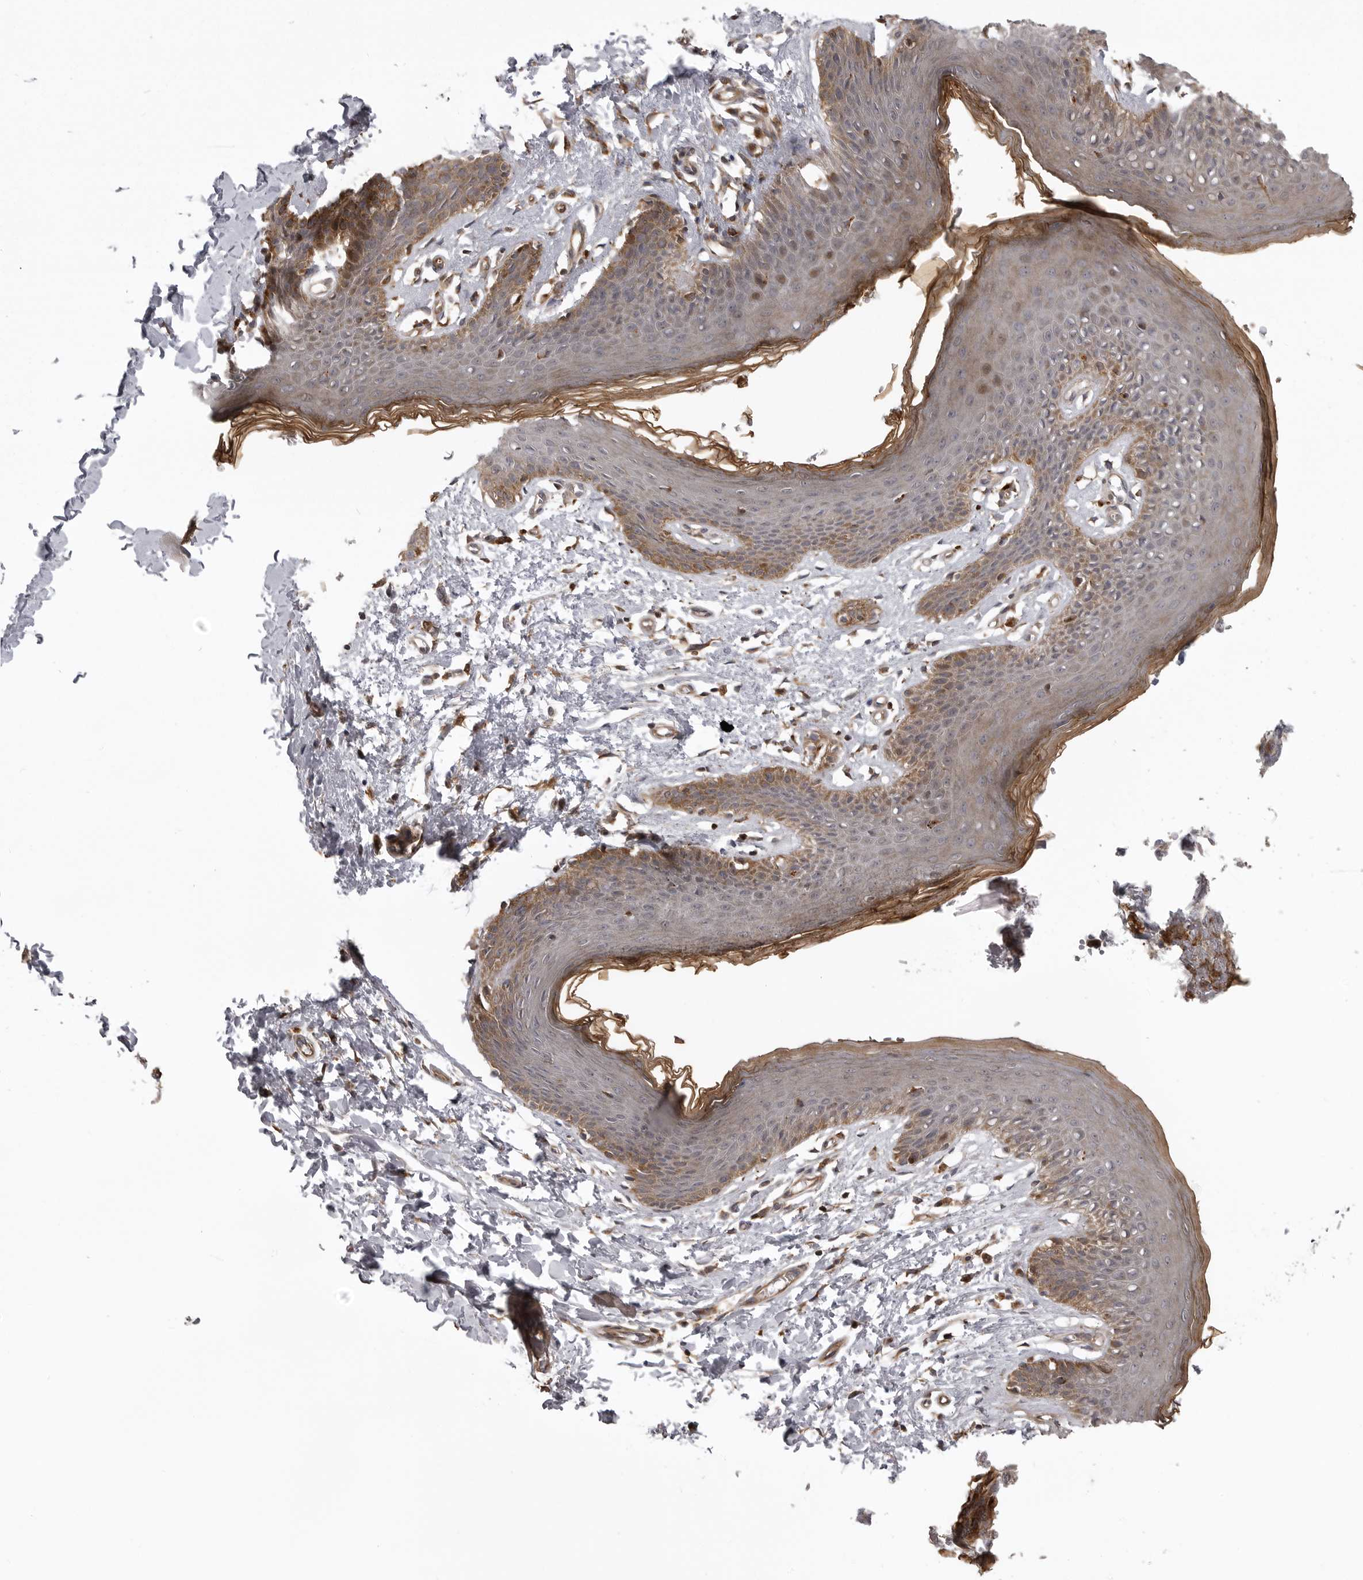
{"staining": {"intensity": "moderate", "quantity": "25%-75%", "location": "cytoplasmic/membranous"}, "tissue": "skin", "cell_type": "Epidermal cells", "image_type": "normal", "snomed": [{"axis": "morphology", "description": "Normal tissue, NOS"}, {"axis": "topography", "description": "Vulva"}], "caption": "This histopathology image exhibits IHC staining of benign human skin, with medium moderate cytoplasmic/membranous expression in approximately 25%-75% of epidermal cells.", "gene": "ZNRF1", "patient": {"sex": "female", "age": 66}}